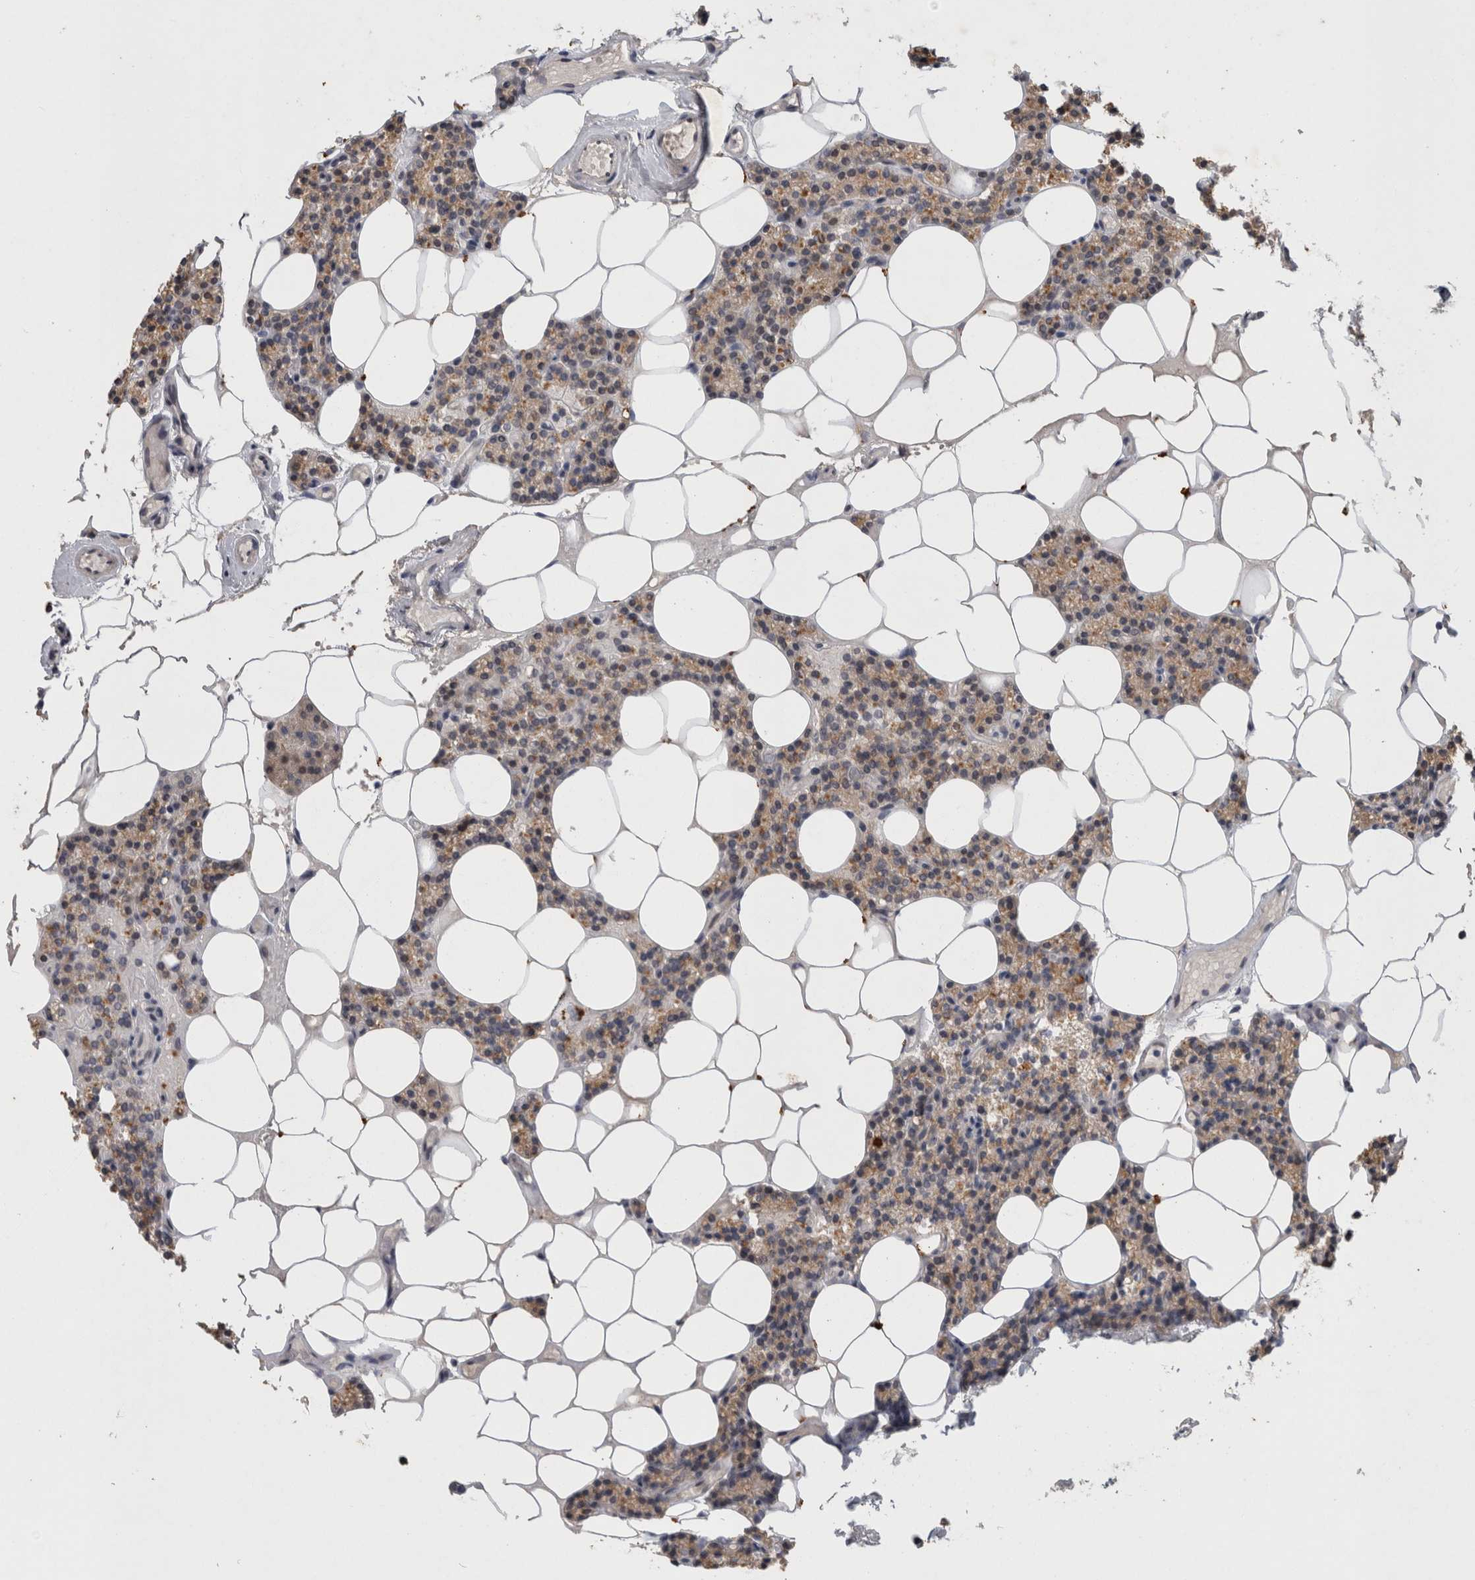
{"staining": {"intensity": "weak", "quantity": "25%-75%", "location": "cytoplasmic/membranous"}, "tissue": "parathyroid gland", "cell_type": "Glandular cells", "image_type": "normal", "snomed": [{"axis": "morphology", "description": "Normal tissue, NOS"}, {"axis": "topography", "description": "Parathyroid gland"}], "caption": "The immunohistochemical stain labels weak cytoplasmic/membranous positivity in glandular cells of unremarkable parathyroid gland. Immunohistochemistry (ihc) stains the protein in brown and the nuclei are stained blue.", "gene": "RHPN1", "patient": {"sex": "male", "age": 75}}